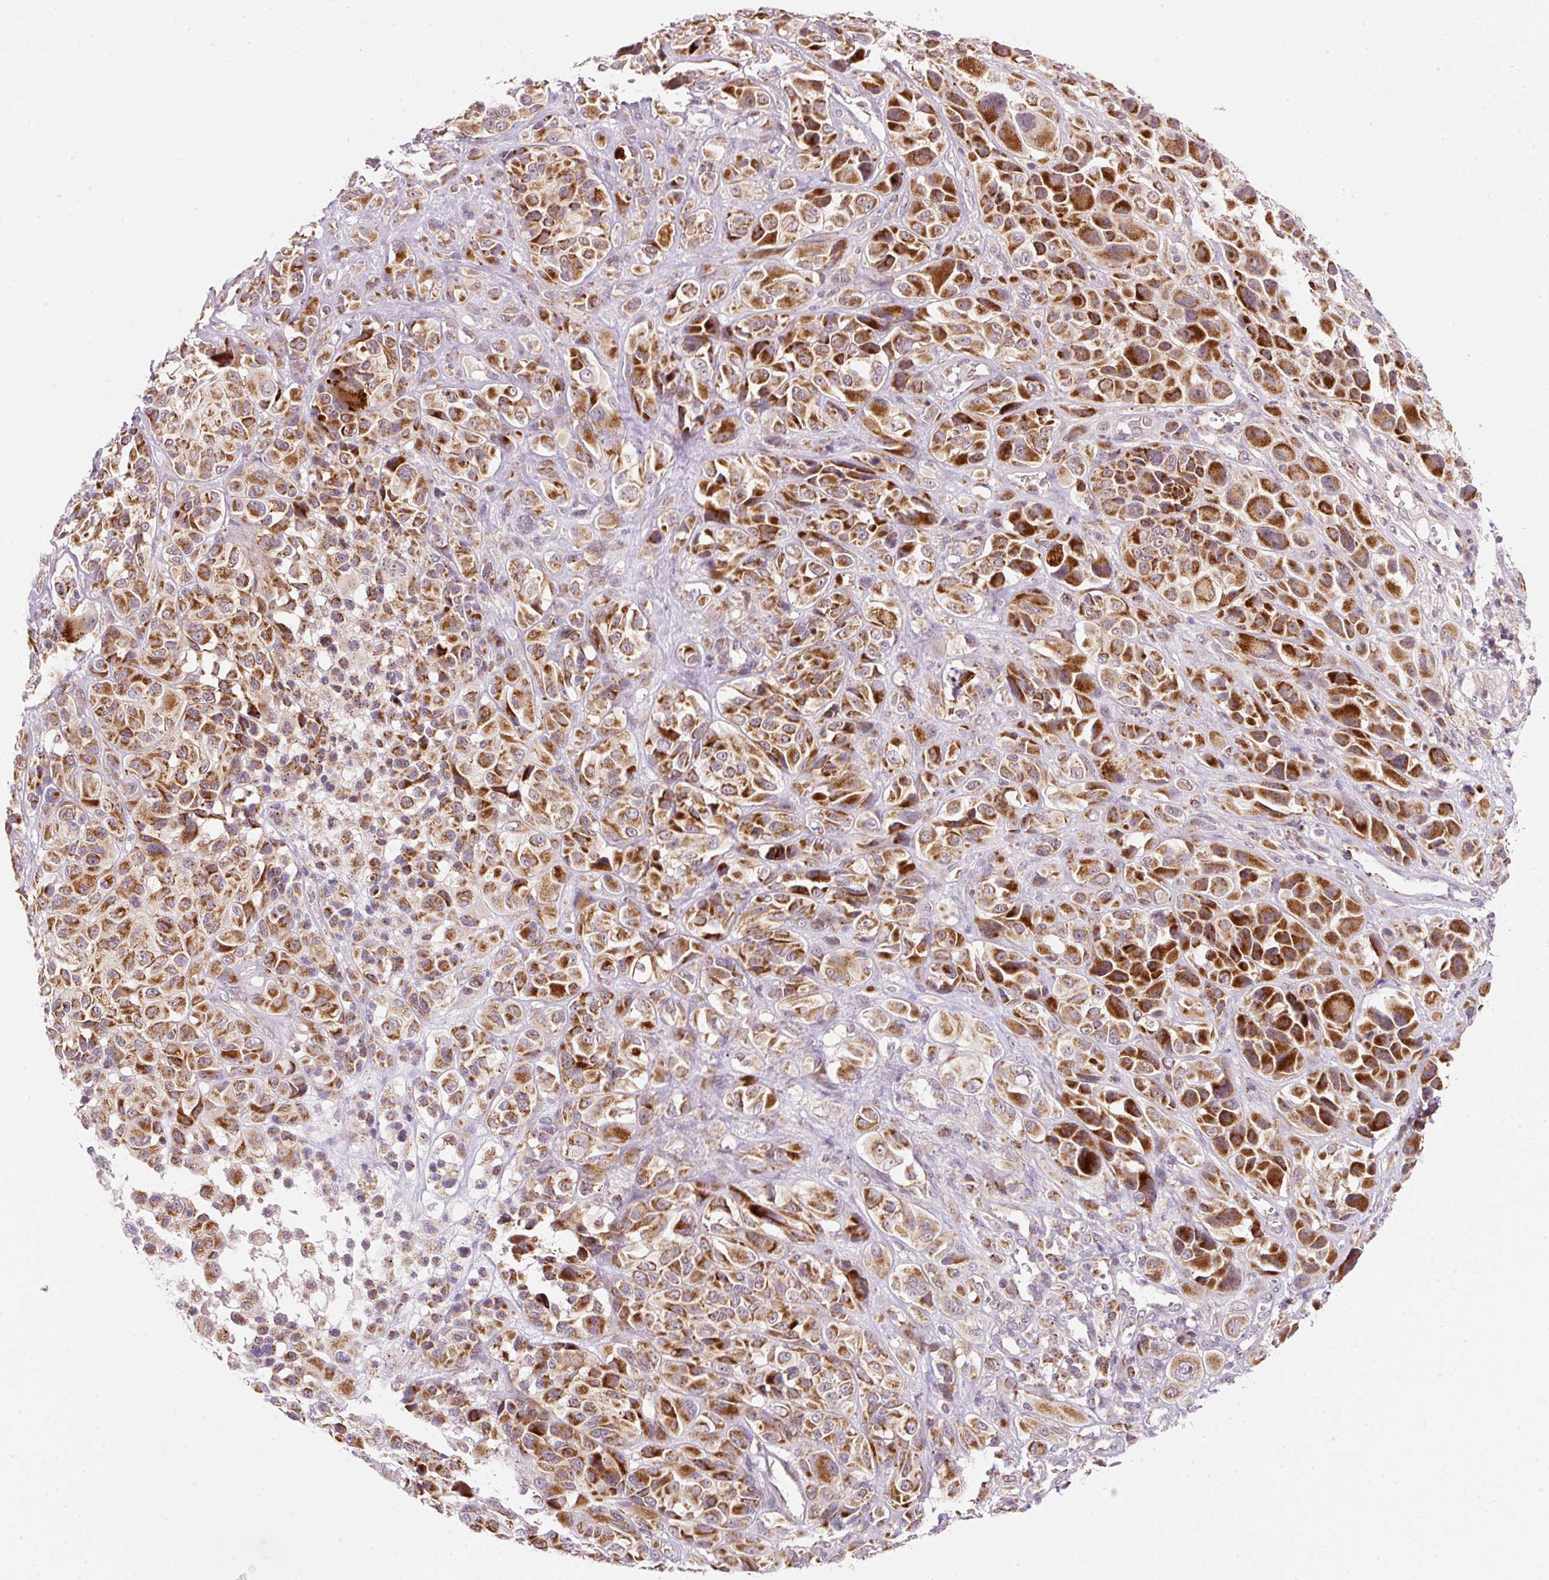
{"staining": {"intensity": "strong", "quantity": ">75%", "location": "cytoplasmic/membranous"}, "tissue": "melanoma", "cell_type": "Tumor cells", "image_type": "cancer", "snomed": [{"axis": "morphology", "description": "Malignant melanoma, NOS"}, {"axis": "topography", "description": "Skin of trunk"}], "caption": "Melanoma stained with a protein marker exhibits strong staining in tumor cells.", "gene": "FAM78B", "patient": {"sex": "male", "age": 71}}